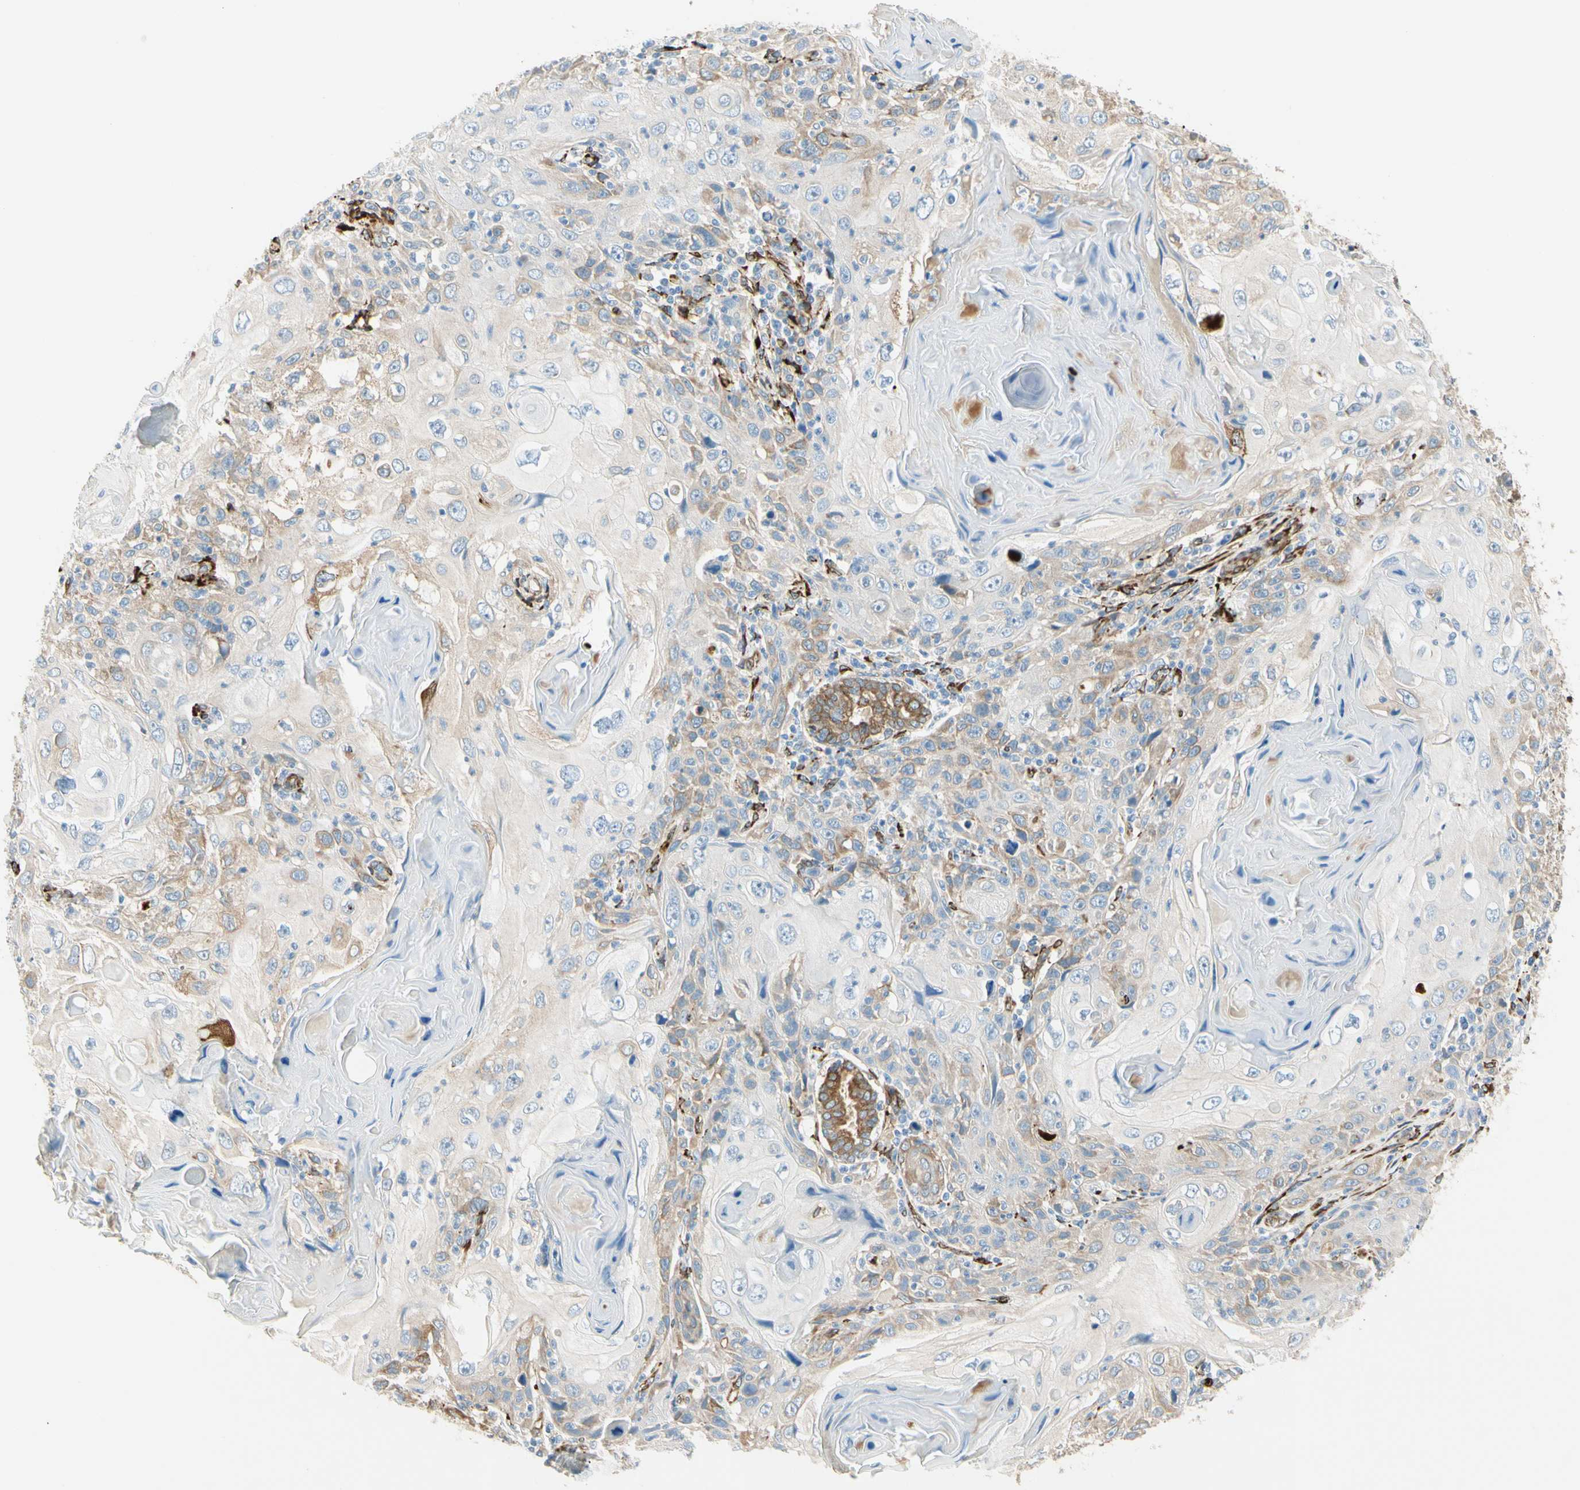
{"staining": {"intensity": "weak", "quantity": "25%-75%", "location": "cytoplasmic/membranous"}, "tissue": "skin cancer", "cell_type": "Tumor cells", "image_type": "cancer", "snomed": [{"axis": "morphology", "description": "Squamous cell carcinoma, NOS"}, {"axis": "topography", "description": "Skin"}], "caption": "IHC histopathology image of neoplastic tissue: human skin cancer stained using immunohistochemistry (IHC) demonstrates low levels of weak protein expression localized specifically in the cytoplasmic/membranous of tumor cells, appearing as a cytoplasmic/membranous brown color.", "gene": "FKBP7", "patient": {"sex": "female", "age": 88}}